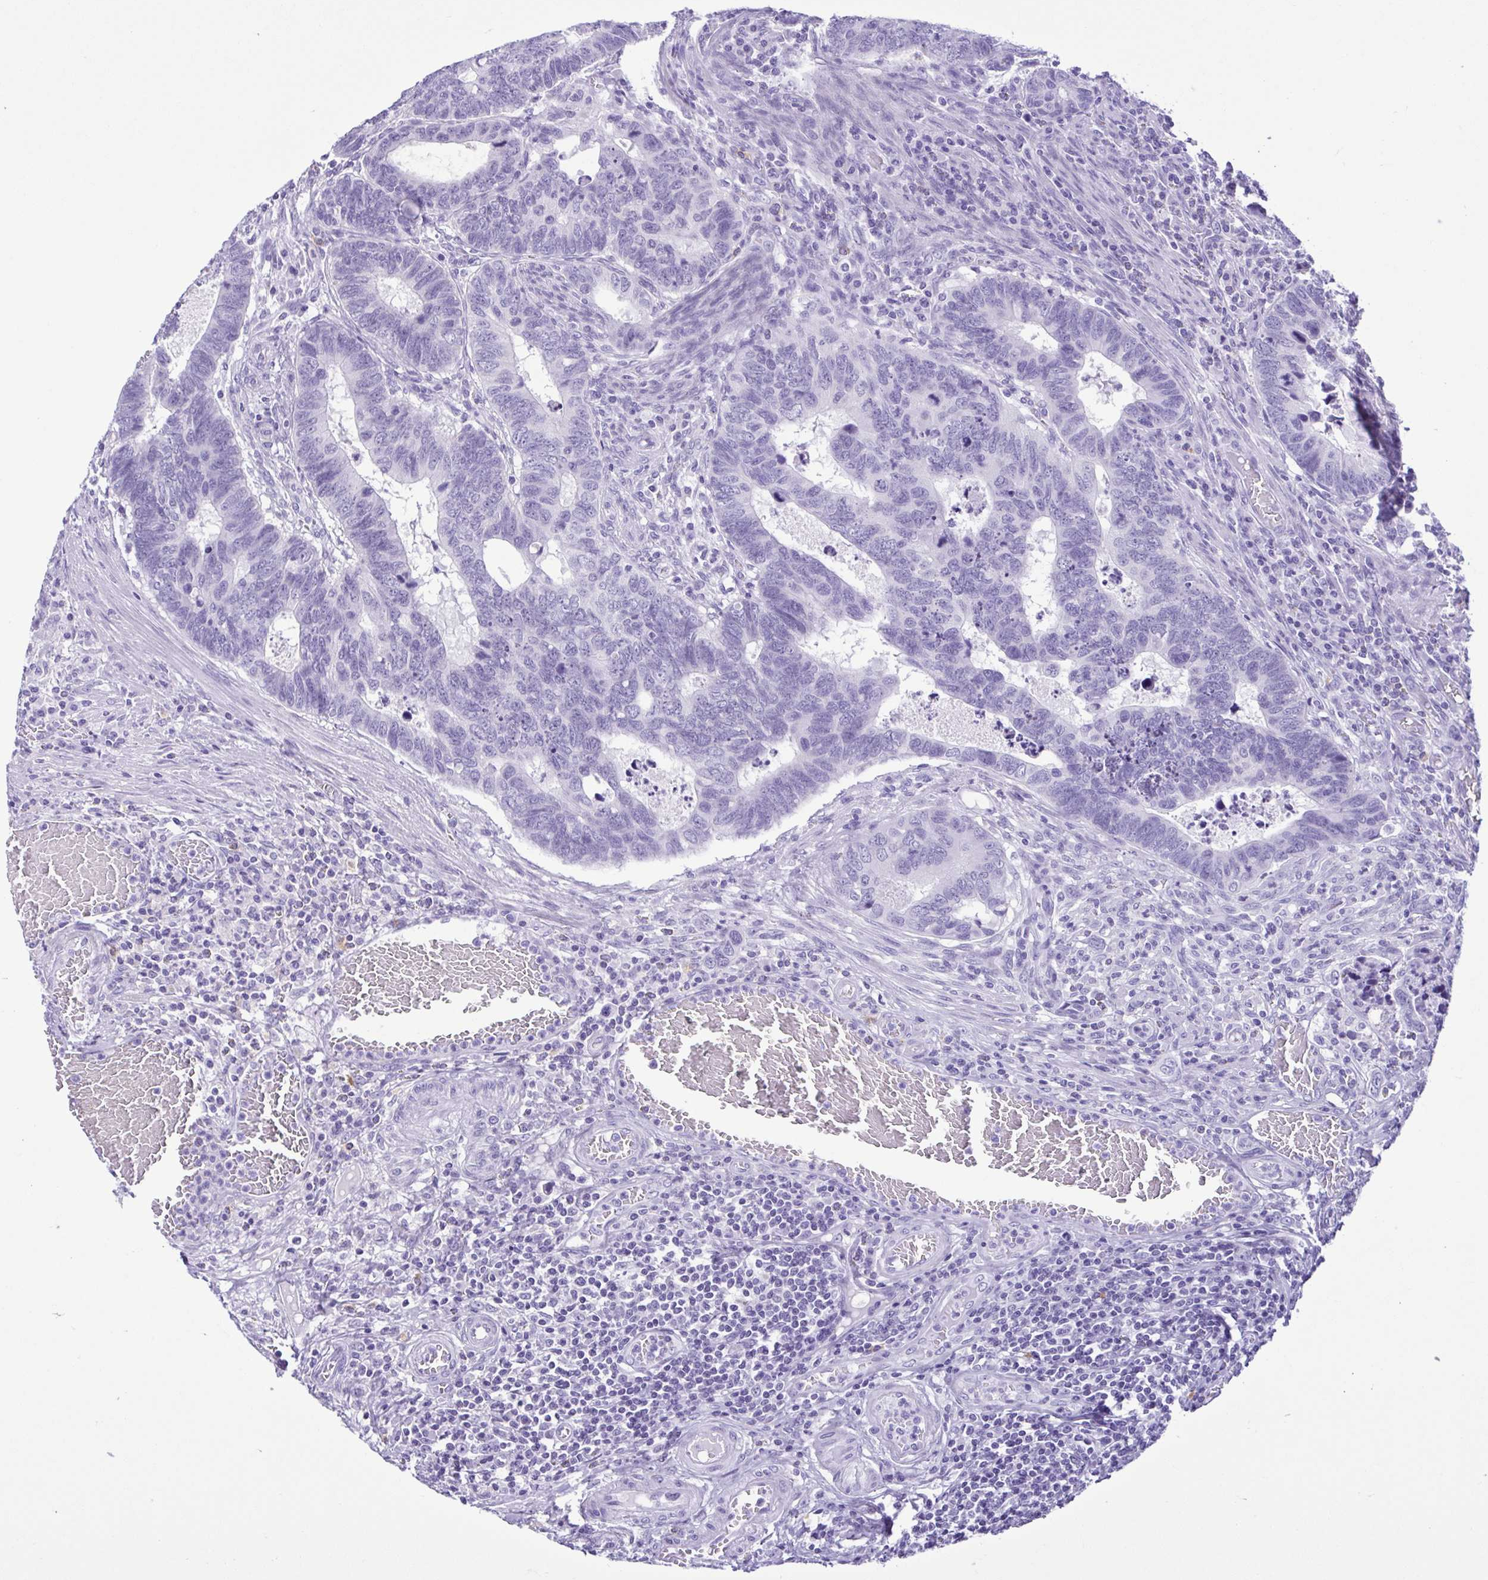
{"staining": {"intensity": "negative", "quantity": "none", "location": "none"}, "tissue": "colorectal cancer", "cell_type": "Tumor cells", "image_type": "cancer", "snomed": [{"axis": "morphology", "description": "Adenocarcinoma, NOS"}, {"axis": "topography", "description": "Colon"}], "caption": "The immunohistochemistry histopathology image has no significant staining in tumor cells of adenocarcinoma (colorectal) tissue.", "gene": "SPATA16", "patient": {"sex": "male", "age": 62}}